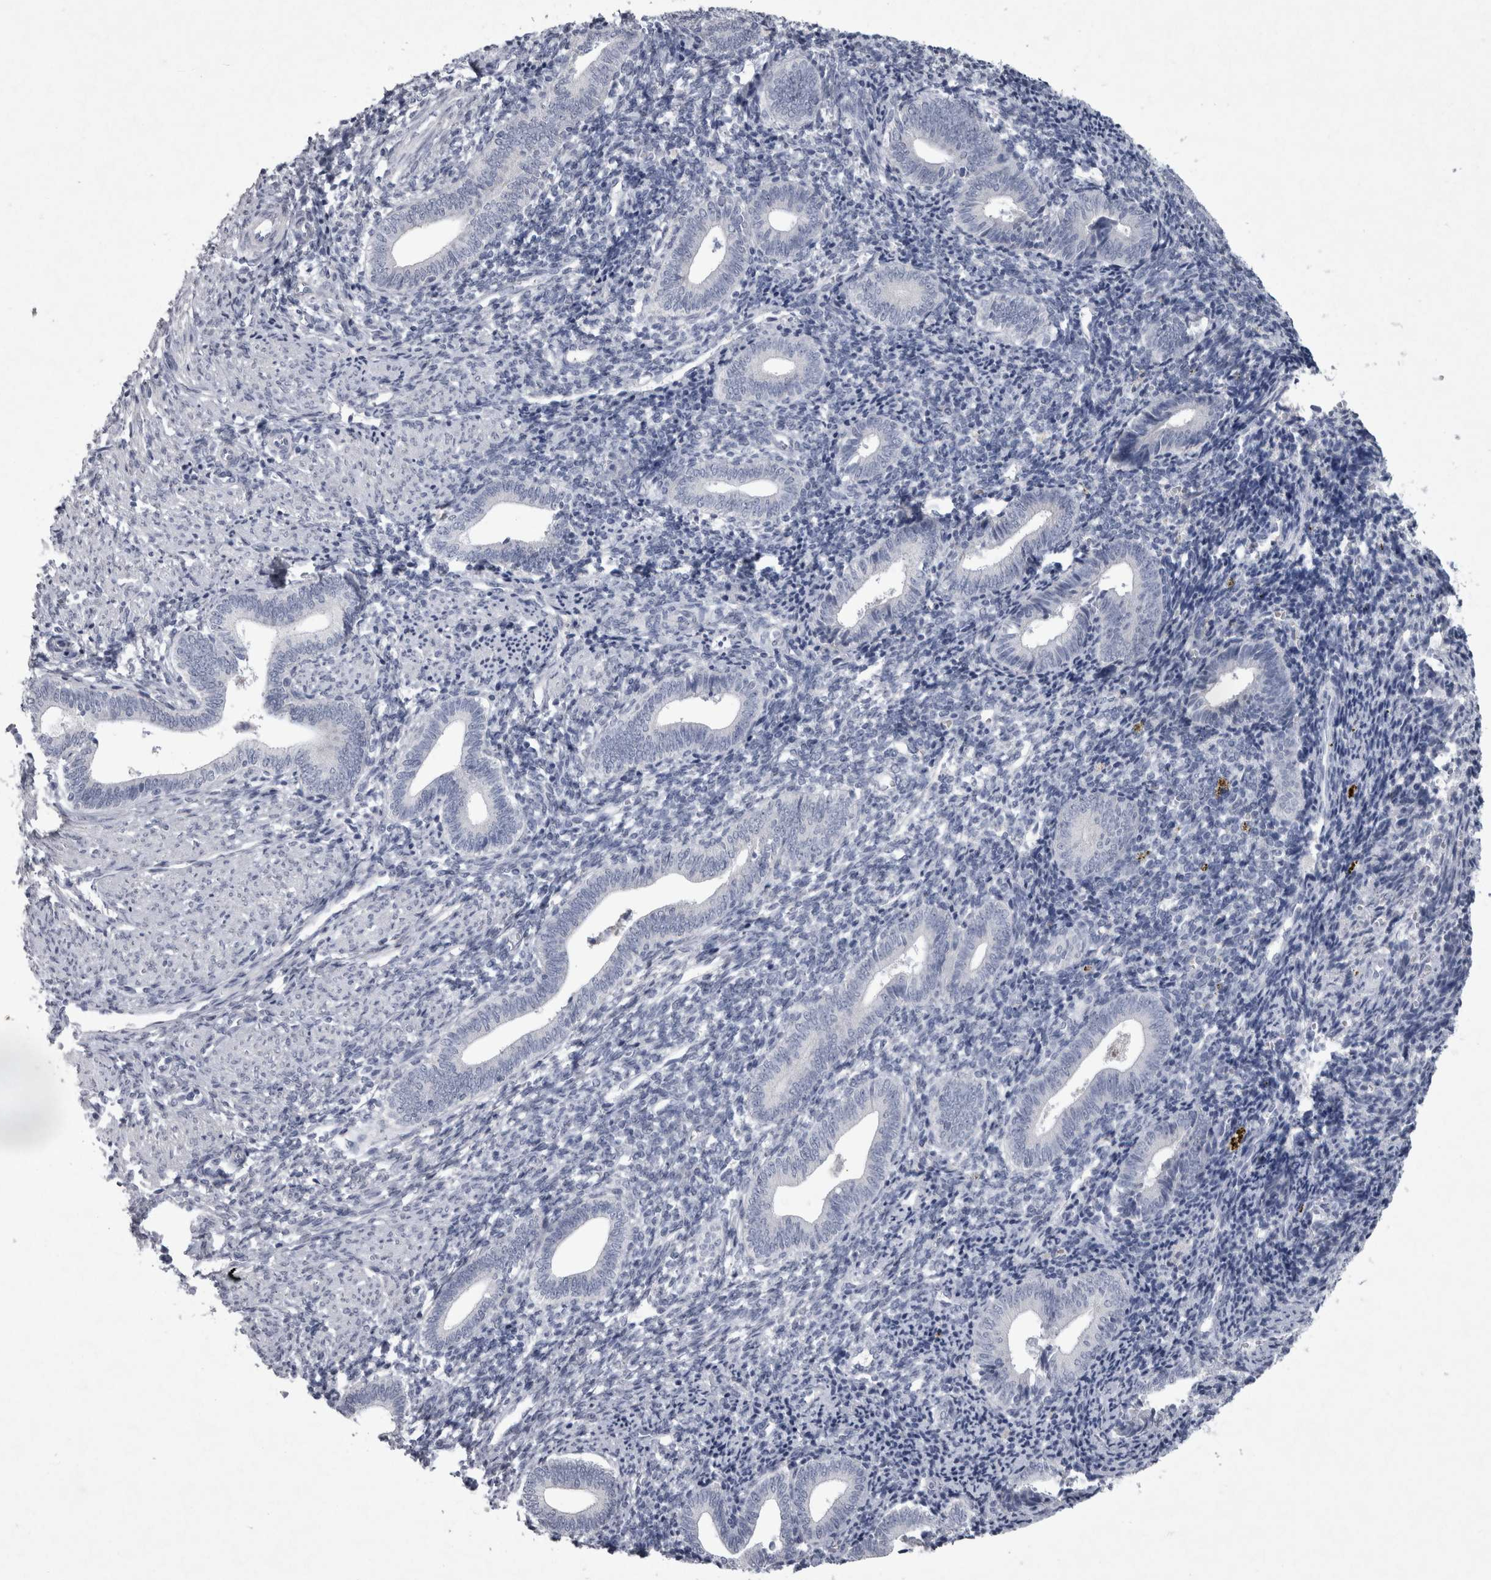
{"staining": {"intensity": "negative", "quantity": "none", "location": "none"}, "tissue": "endometrium", "cell_type": "Cells in endometrial stroma", "image_type": "normal", "snomed": [{"axis": "morphology", "description": "Normal tissue, NOS"}, {"axis": "topography", "description": "Uterus"}, {"axis": "topography", "description": "Endometrium"}], "caption": "DAB (3,3'-diaminobenzidine) immunohistochemical staining of normal endometrium exhibits no significant expression in cells in endometrial stroma.", "gene": "PDX1", "patient": {"sex": "female", "age": 33}}